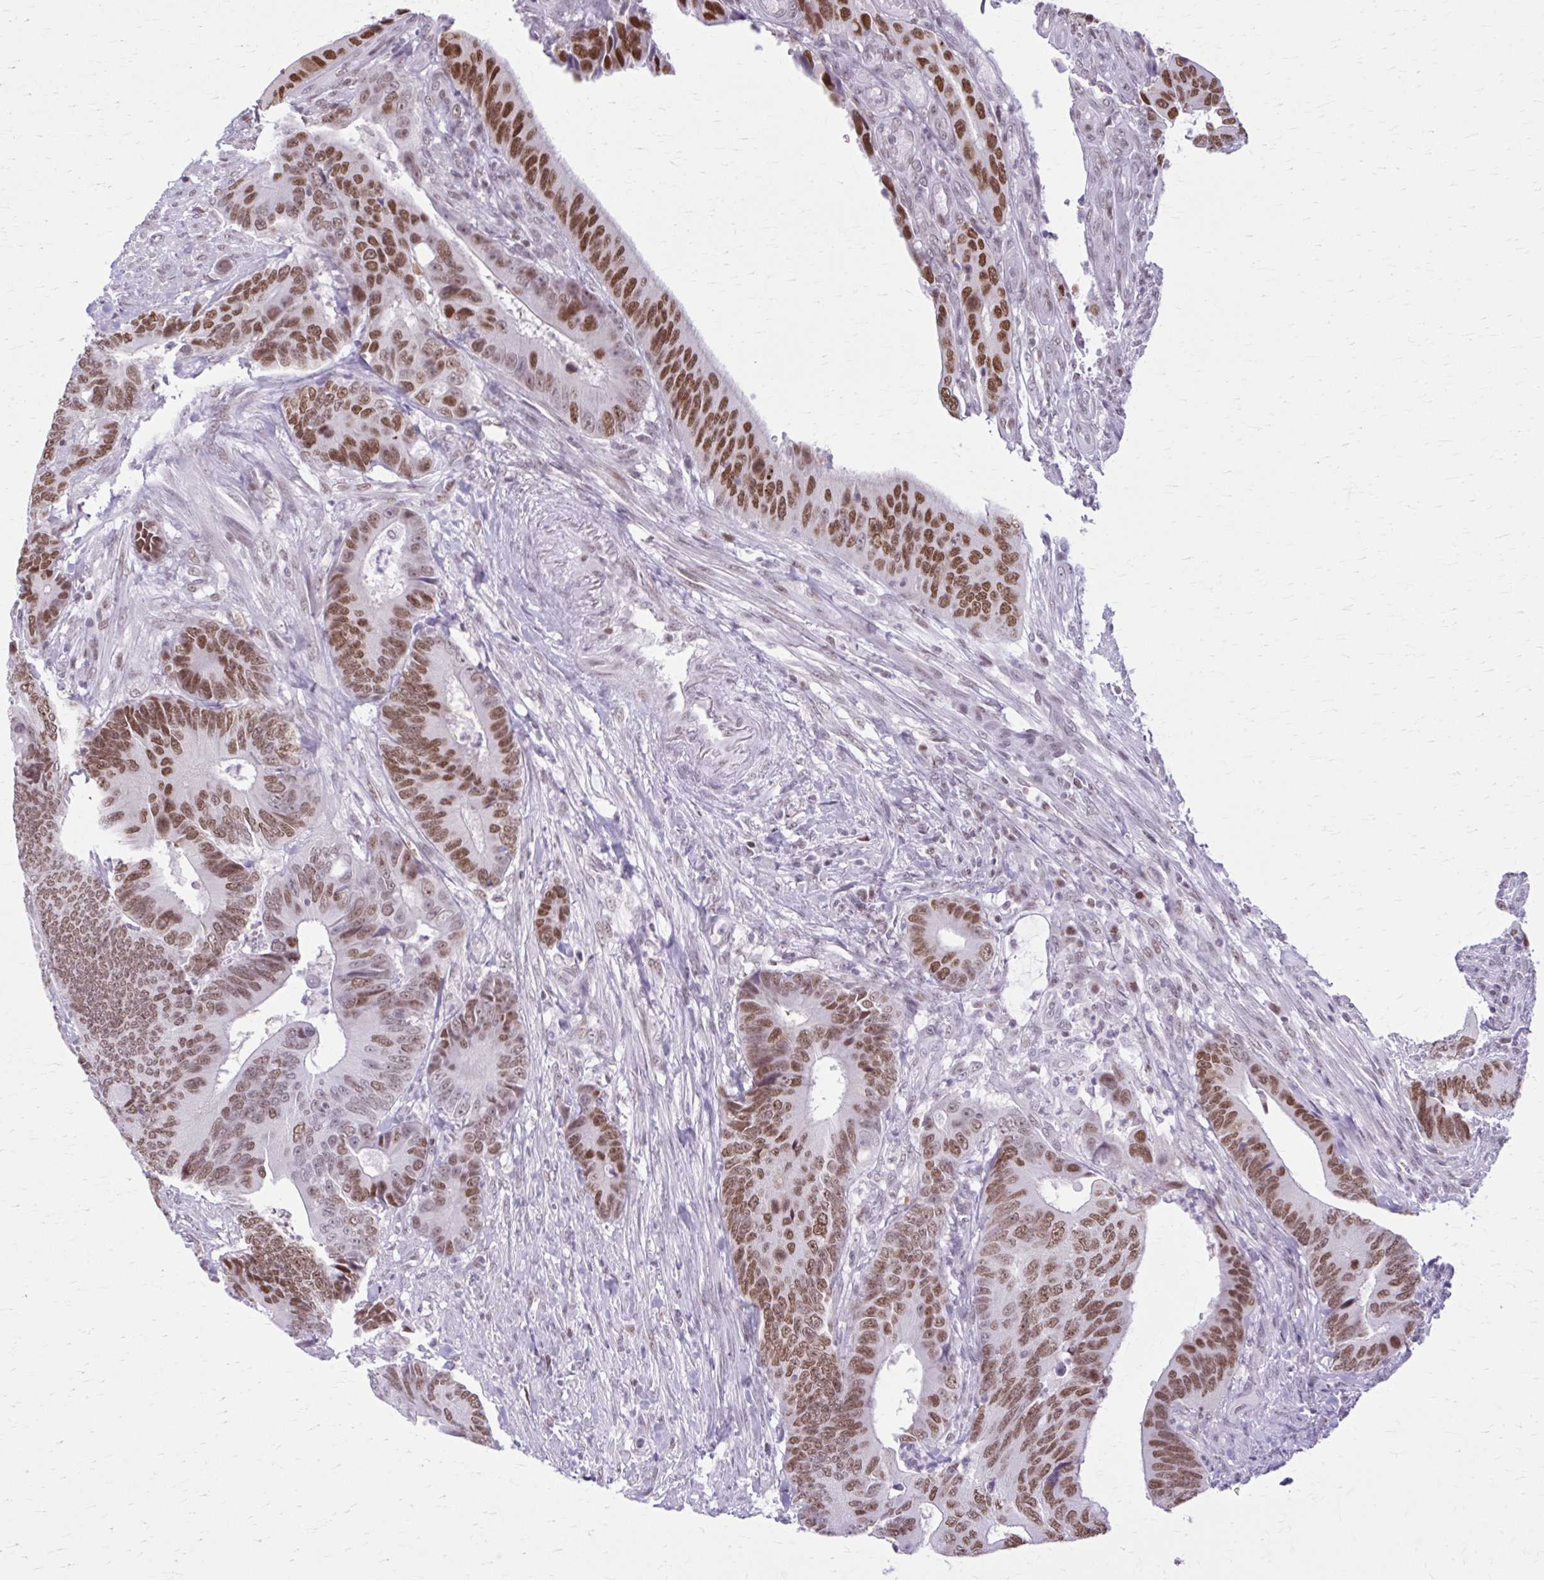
{"staining": {"intensity": "moderate", "quantity": ">75%", "location": "nuclear"}, "tissue": "colorectal cancer", "cell_type": "Tumor cells", "image_type": "cancer", "snomed": [{"axis": "morphology", "description": "Adenocarcinoma, NOS"}, {"axis": "topography", "description": "Colon"}], "caption": "Human colorectal cancer (adenocarcinoma) stained for a protein (brown) reveals moderate nuclear positive positivity in about >75% of tumor cells.", "gene": "PABIR1", "patient": {"sex": "male", "age": 87}}